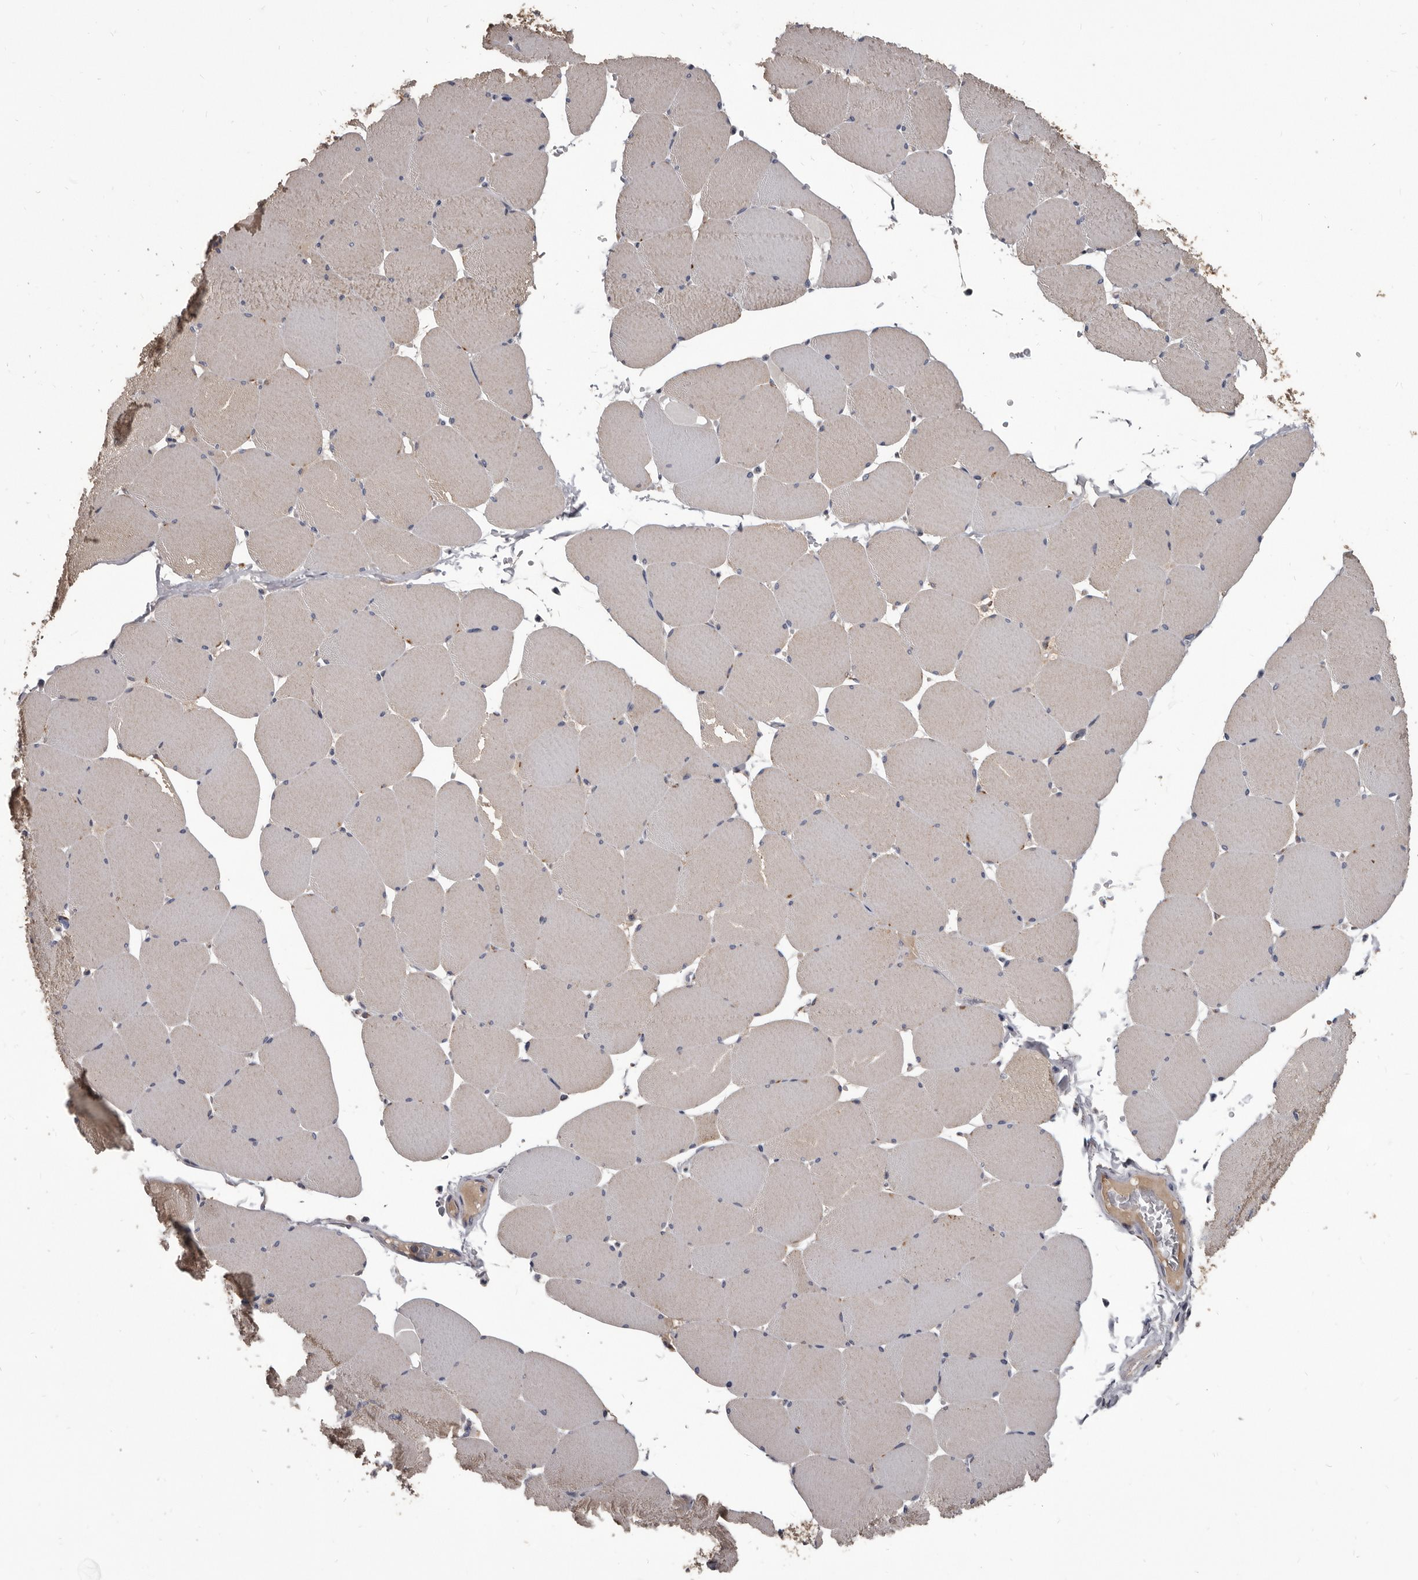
{"staining": {"intensity": "weak", "quantity": "<25%", "location": "cytoplasmic/membranous"}, "tissue": "skeletal muscle", "cell_type": "Myocytes", "image_type": "normal", "snomed": [{"axis": "morphology", "description": "Normal tissue, NOS"}, {"axis": "topography", "description": "Skeletal muscle"}, {"axis": "topography", "description": "Head-Neck"}], "caption": "The photomicrograph exhibits no staining of myocytes in normal skeletal muscle.", "gene": "ALDH5A1", "patient": {"sex": "male", "age": 66}}